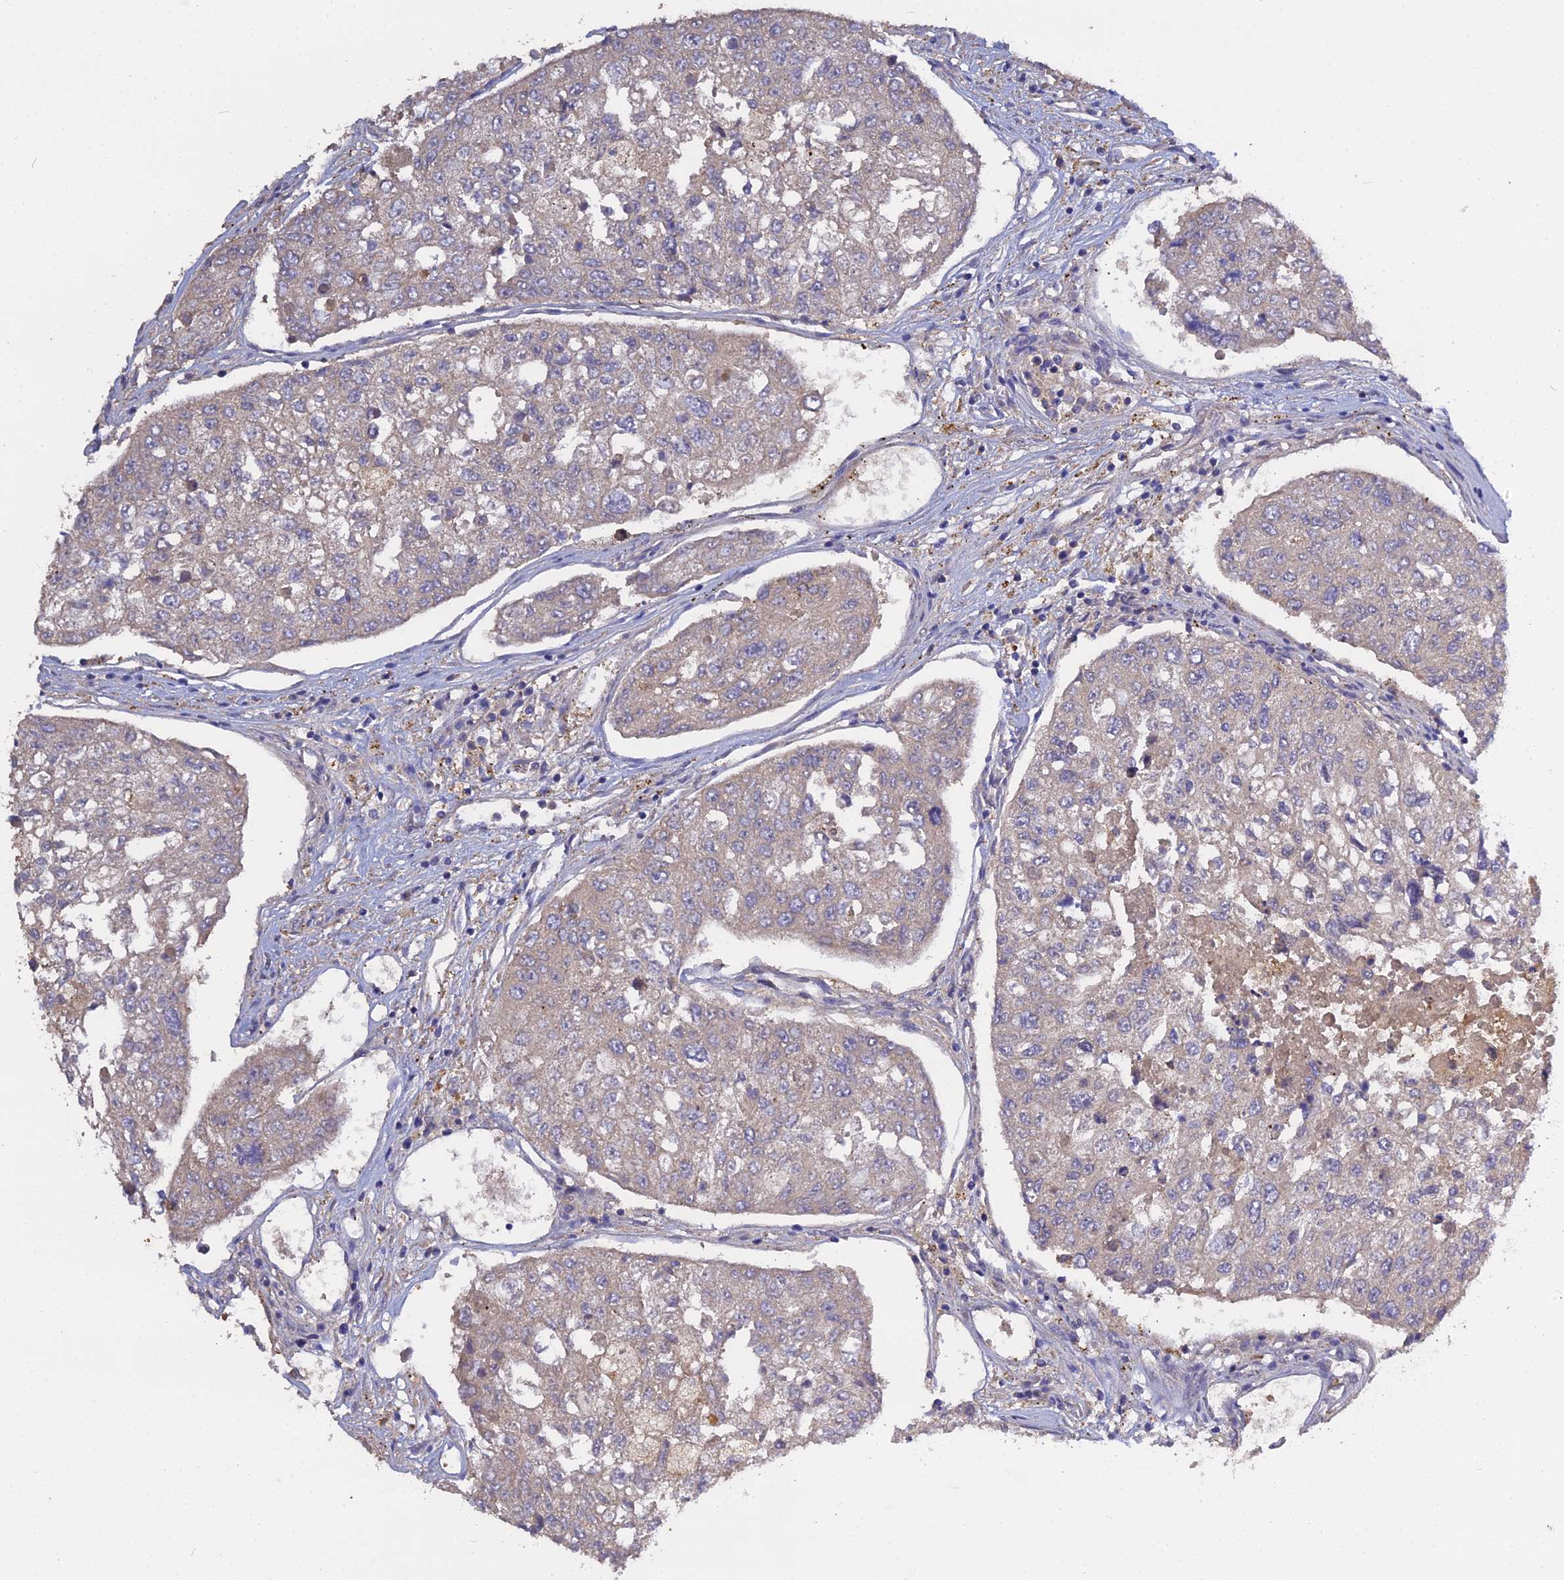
{"staining": {"intensity": "negative", "quantity": "none", "location": "none"}, "tissue": "urothelial cancer", "cell_type": "Tumor cells", "image_type": "cancer", "snomed": [{"axis": "morphology", "description": "Urothelial carcinoma, High grade"}, {"axis": "topography", "description": "Lymph node"}, {"axis": "topography", "description": "Urinary bladder"}], "caption": "IHC micrograph of neoplastic tissue: high-grade urothelial carcinoma stained with DAB (3,3'-diaminobenzidine) reveals no significant protein positivity in tumor cells.", "gene": "PZP", "patient": {"sex": "male", "age": 51}}